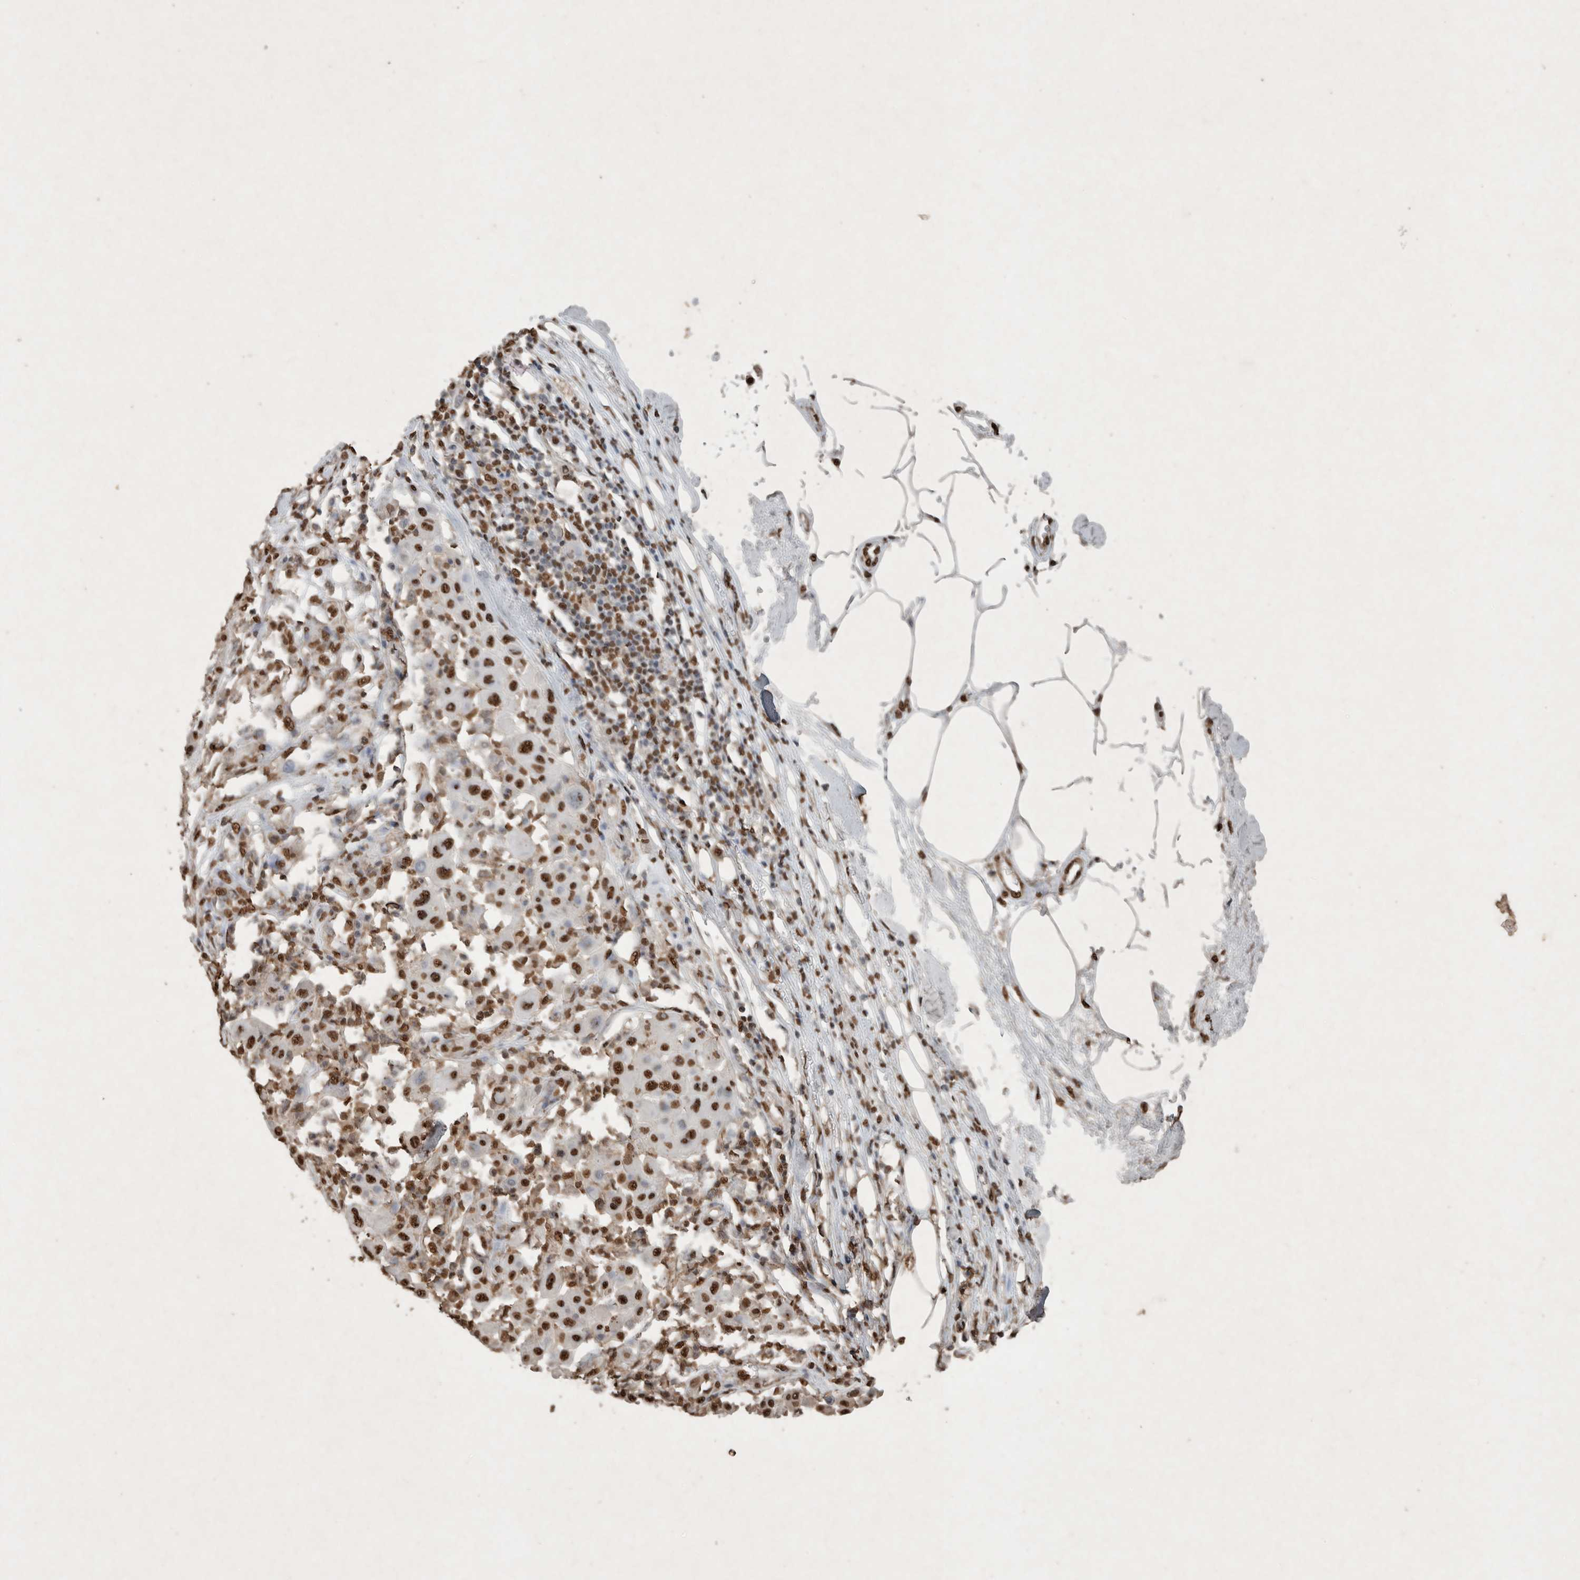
{"staining": {"intensity": "strong", "quantity": ">75%", "location": "nuclear"}, "tissue": "melanoma", "cell_type": "Tumor cells", "image_type": "cancer", "snomed": [{"axis": "morphology", "description": "Malignant melanoma, Metastatic site"}, {"axis": "topography", "description": "Soft tissue"}], "caption": "This histopathology image shows immunohistochemistry staining of human melanoma, with high strong nuclear positivity in about >75% of tumor cells.", "gene": "FSTL3", "patient": {"sex": "male", "age": 41}}